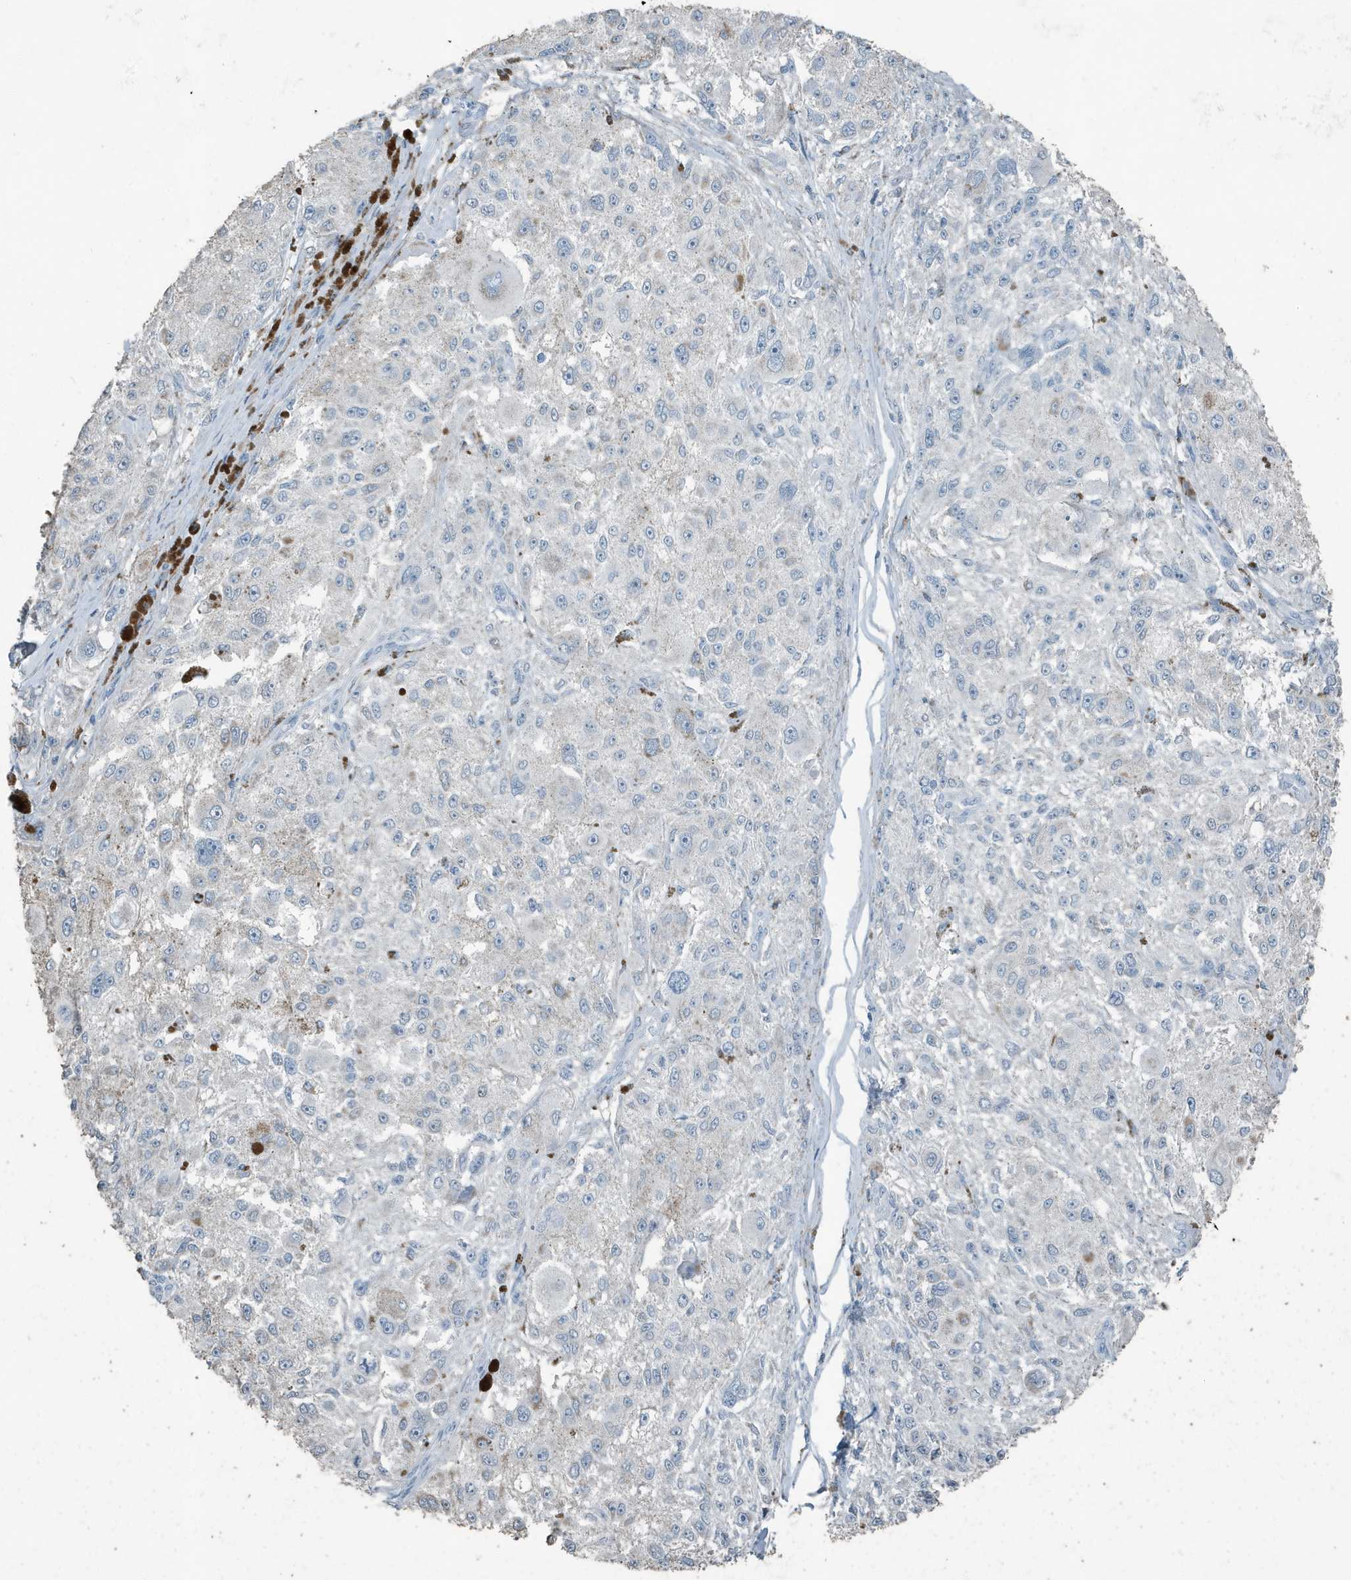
{"staining": {"intensity": "negative", "quantity": "none", "location": "none"}, "tissue": "melanoma", "cell_type": "Tumor cells", "image_type": "cancer", "snomed": [{"axis": "morphology", "description": "Necrosis, NOS"}, {"axis": "morphology", "description": "Malignant melanoma, NOS"}, {"axis": "topography", "description": "Skin"}], "caption": "Immunohistochemical staining of human malignant melanoma shows no significant staining in tumor cells.", "gene": "FAM162A", "patient": {"sex": "female", "age": 87}}